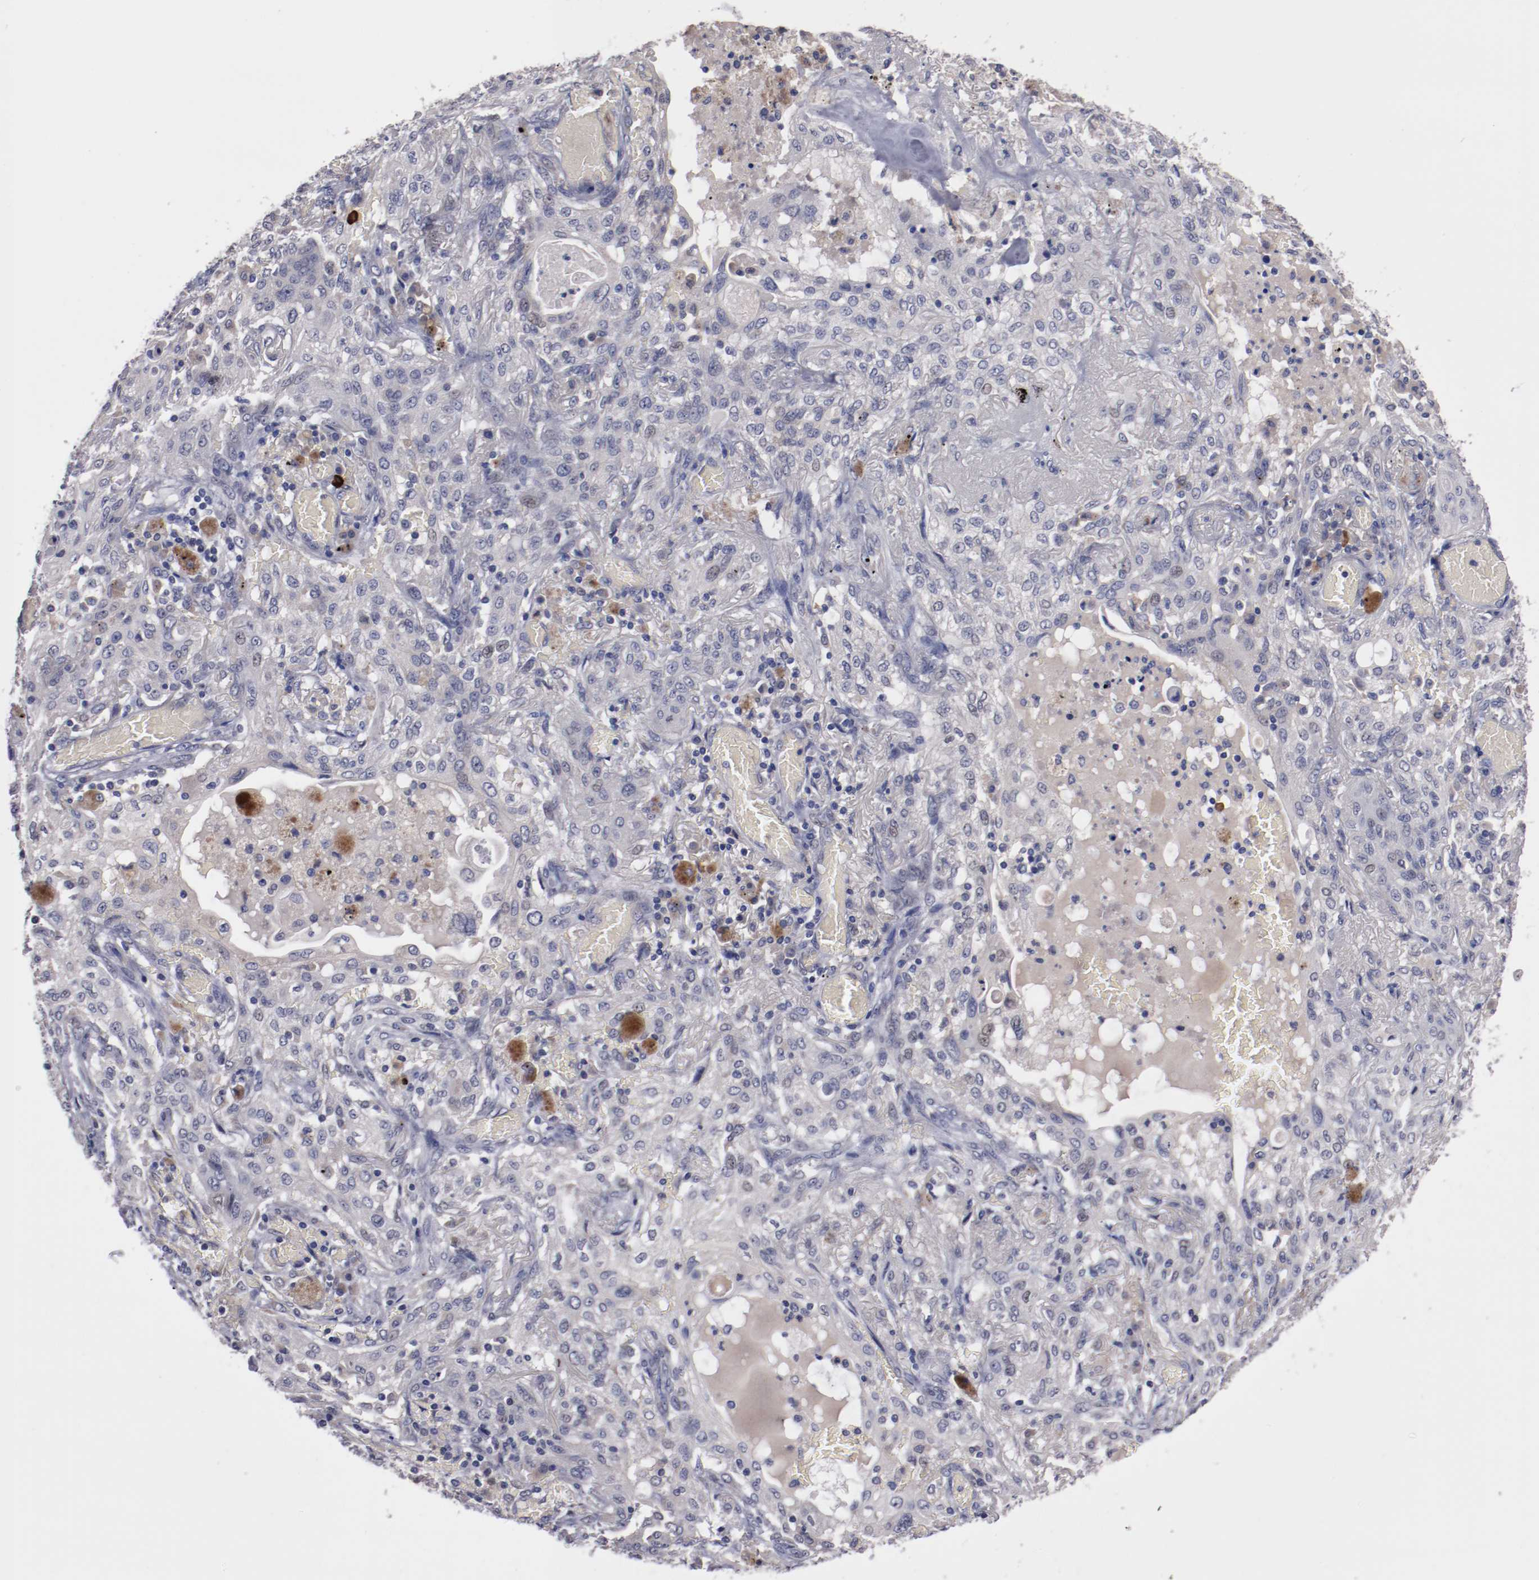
{"staining": {"intensity": "weak", "quantity": "<25%", "location": "cytoplasmic/membranous"}, "tissue": "lung cancer", "cell_type": "Tumor cells", "image_type": "cancer", "snomed": [{"axis": "morphology", "description": "Squamous cell carcinoma, NOS"}, {"axis": "topography", "description": "Lung"}], "caption": "The image reveals no staining of tumor cells in lung cancer (squamous cell carcinoma). (Stains: DAB (3,3'-diaminobenzidine) immunohistochemistry (IHC) with hematoxylin counter stain, Microscopy: brightfield microscopy at high magnification).", "gene": "FAM81A", "patient": {"sex": "female", "age": 47}}